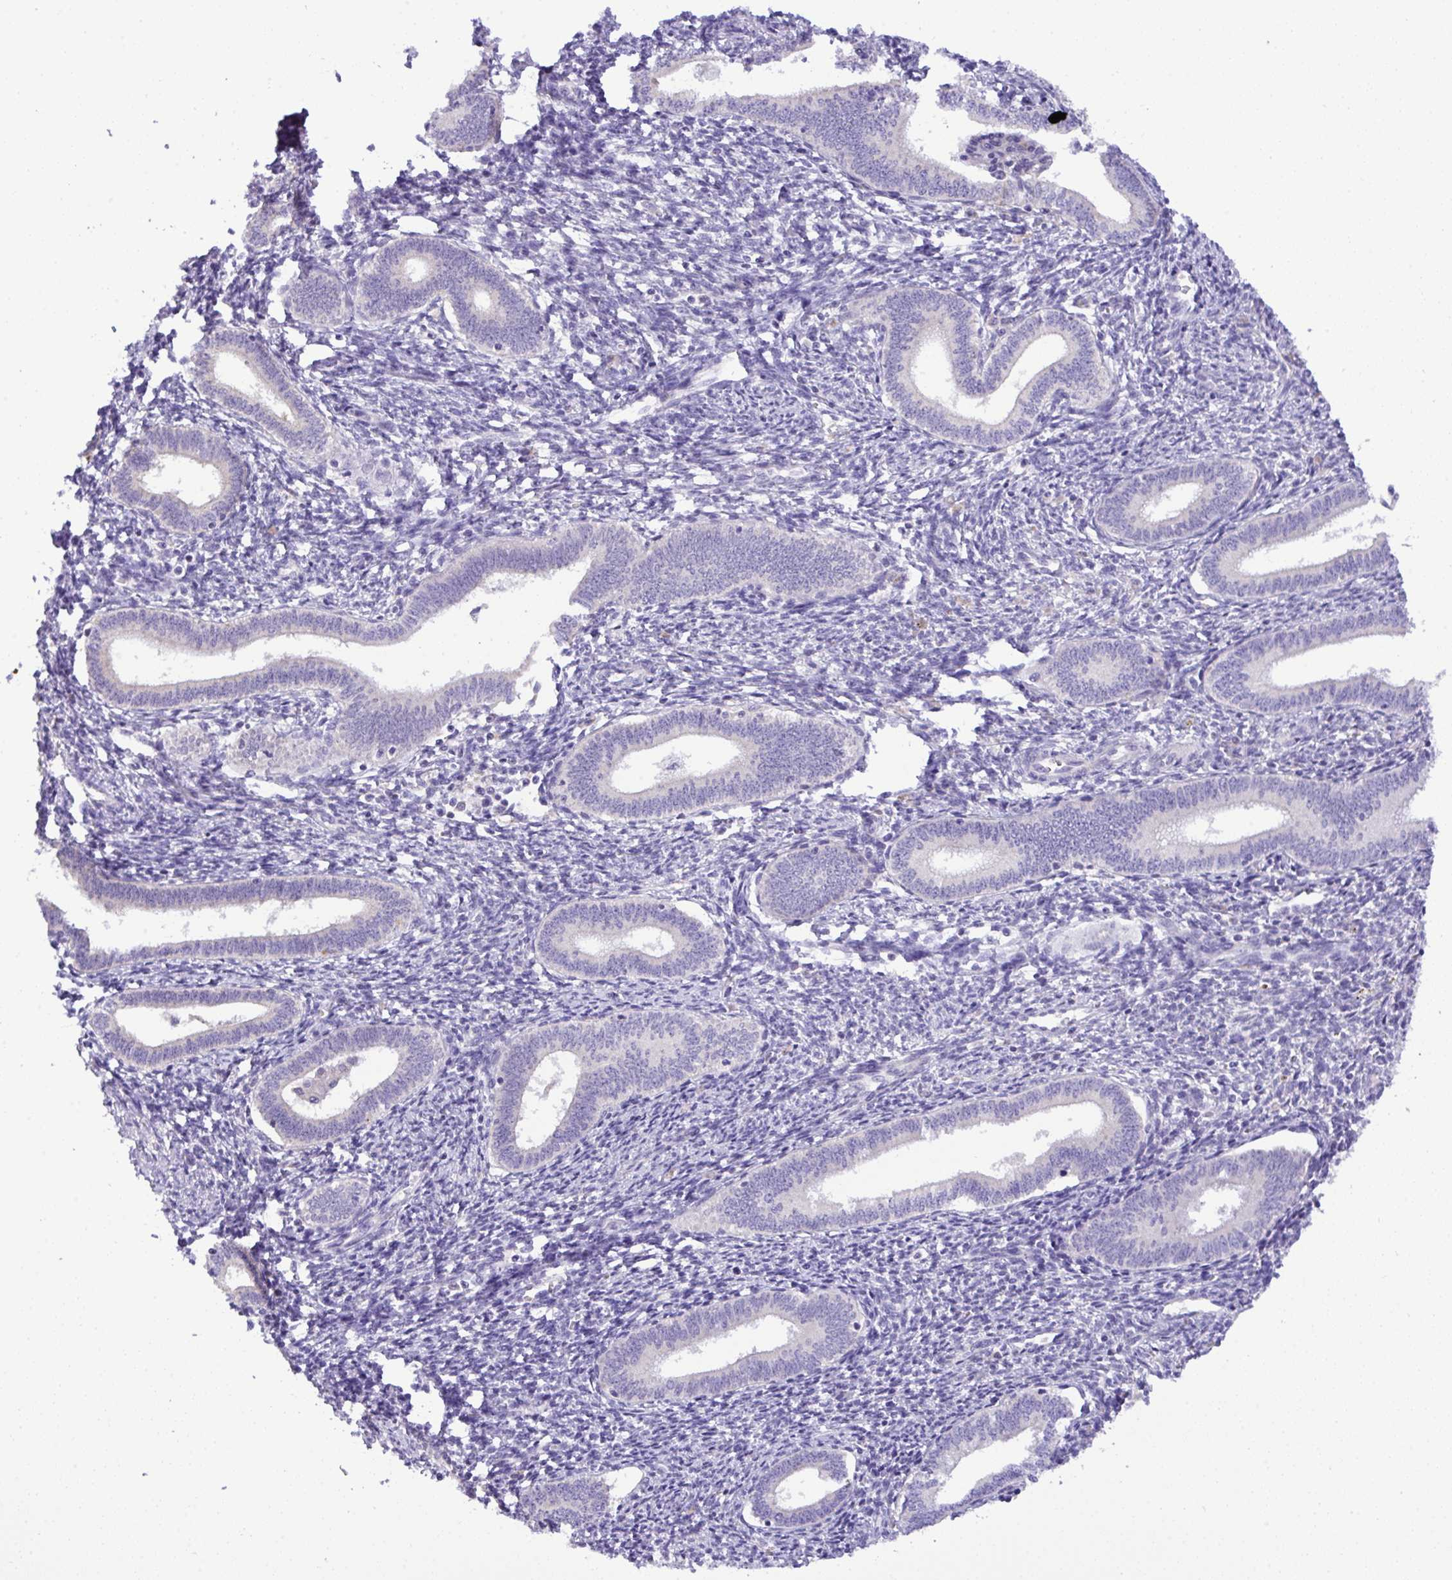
{"staining": {"intensity": "negative", "quantity": "none", "location": "none"}, "tissue": "endometrium", "cell_type": "Cells in endometrial stroma", "image_type": "normal", "snomed": [{"axis": "morphology", "description": "Normal tissue, NOS"}, {"axis": "topography", "description": "Endometrium"}], "caption": "IHC micrograph of unremarkable endometrium: human endometrium stained with DAB (3,3'-diaminobenzidine) exhibits no significant protein staining in cells in endometrial stroma. The staining is performed using DAB brown chromogen with nuclei counter-stained in using hematoxylin.", "gene": "ST8SIA2", "patient": {"sex": "female", "age": 41}}